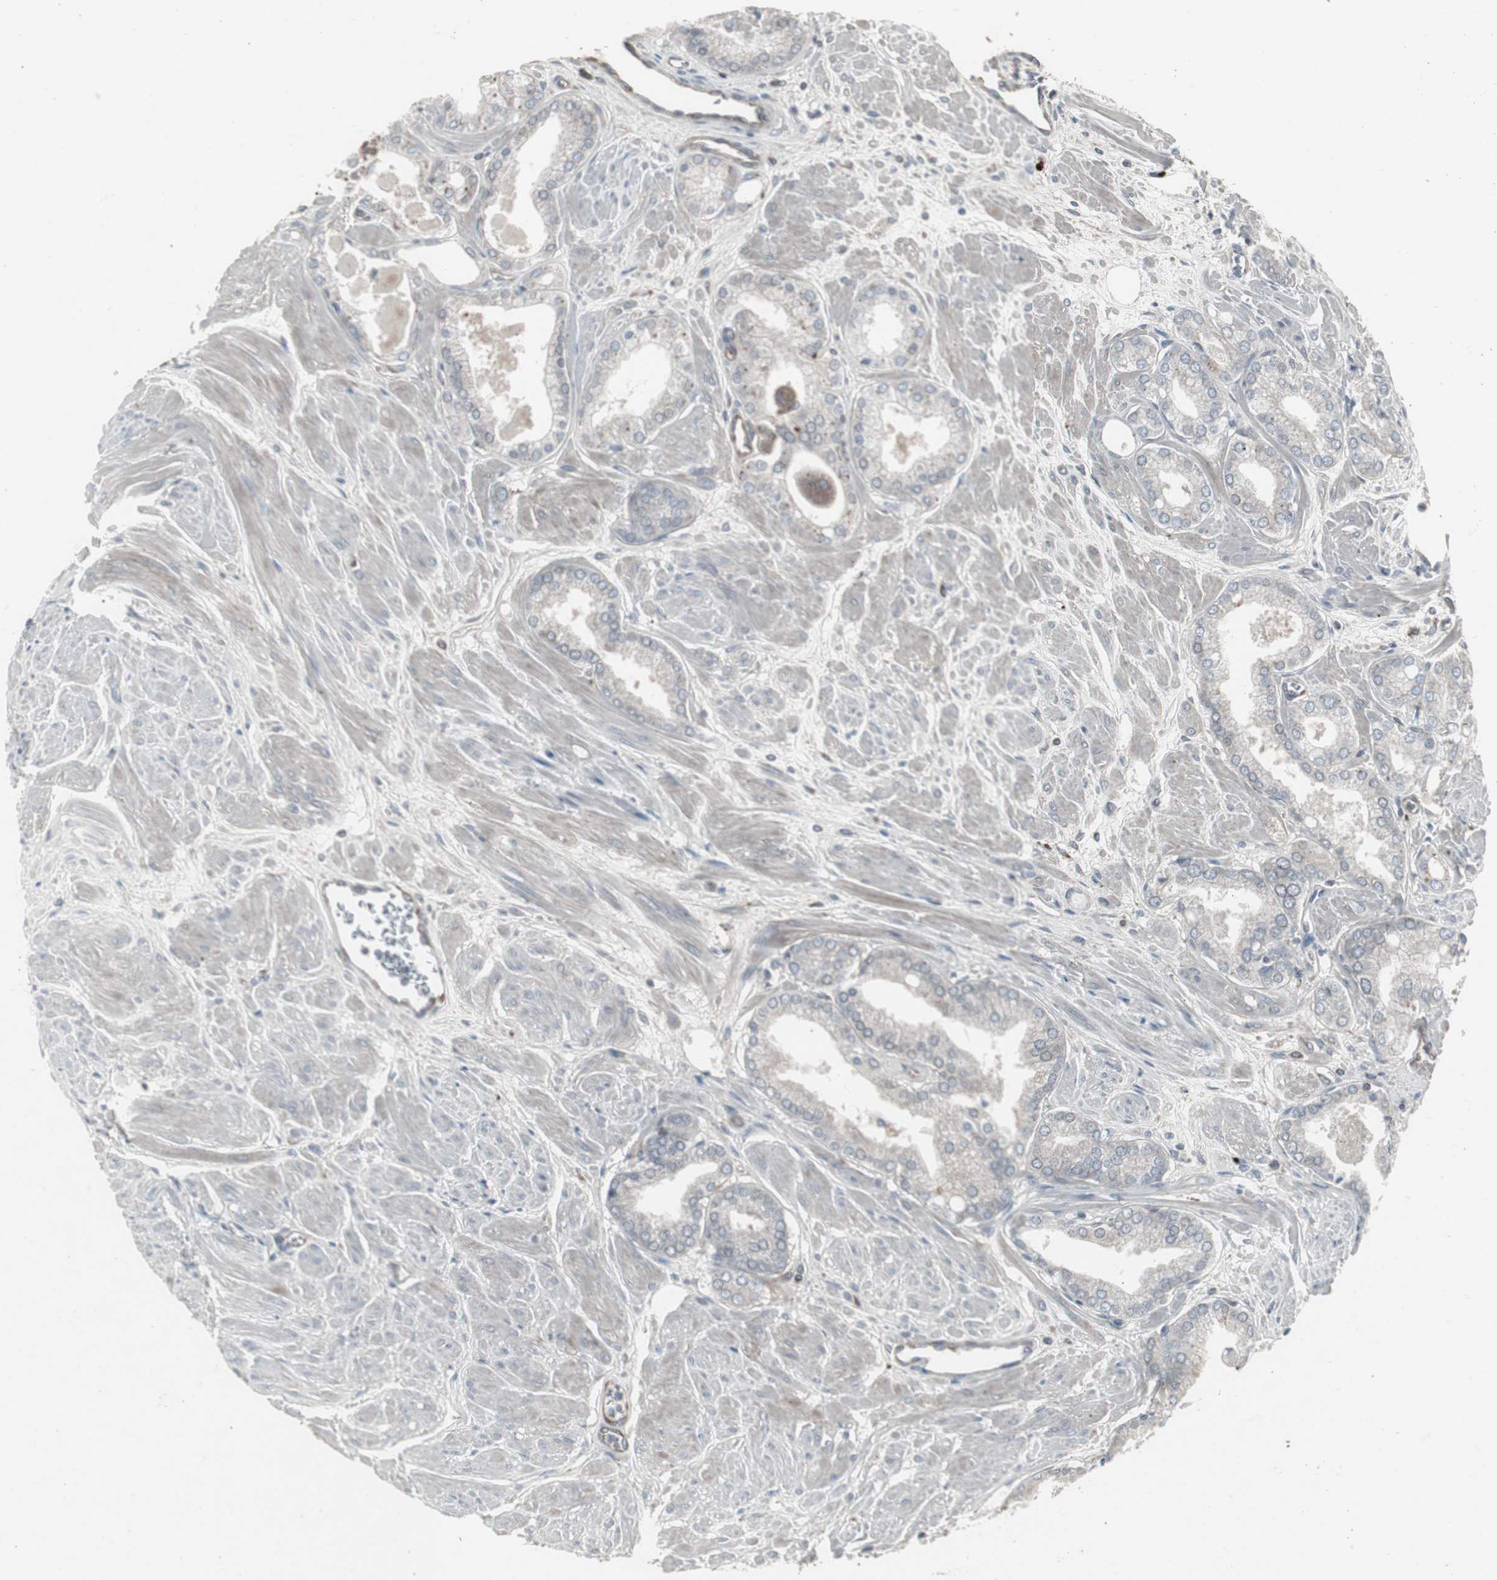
{"staining": {"intensity": "negative", "quantity": "none", "location": "none"}, "tissue": "prostate cancer", "cell_type": "Tumor cells", "image_type": "cancer", "snomed": [{"axis": "morphology", "description": "Adenocarcinoma, High grade"}, {"axis": "topography", "description": "Prostate"}], "caption": "This is an immunohistochemistry (IHC) image of human prostate adenocarcinoma (high-grade). There is no positivity in tumor cells.", "gene": "SSTR2", "patient": {"sex": "male", "age": 61}}